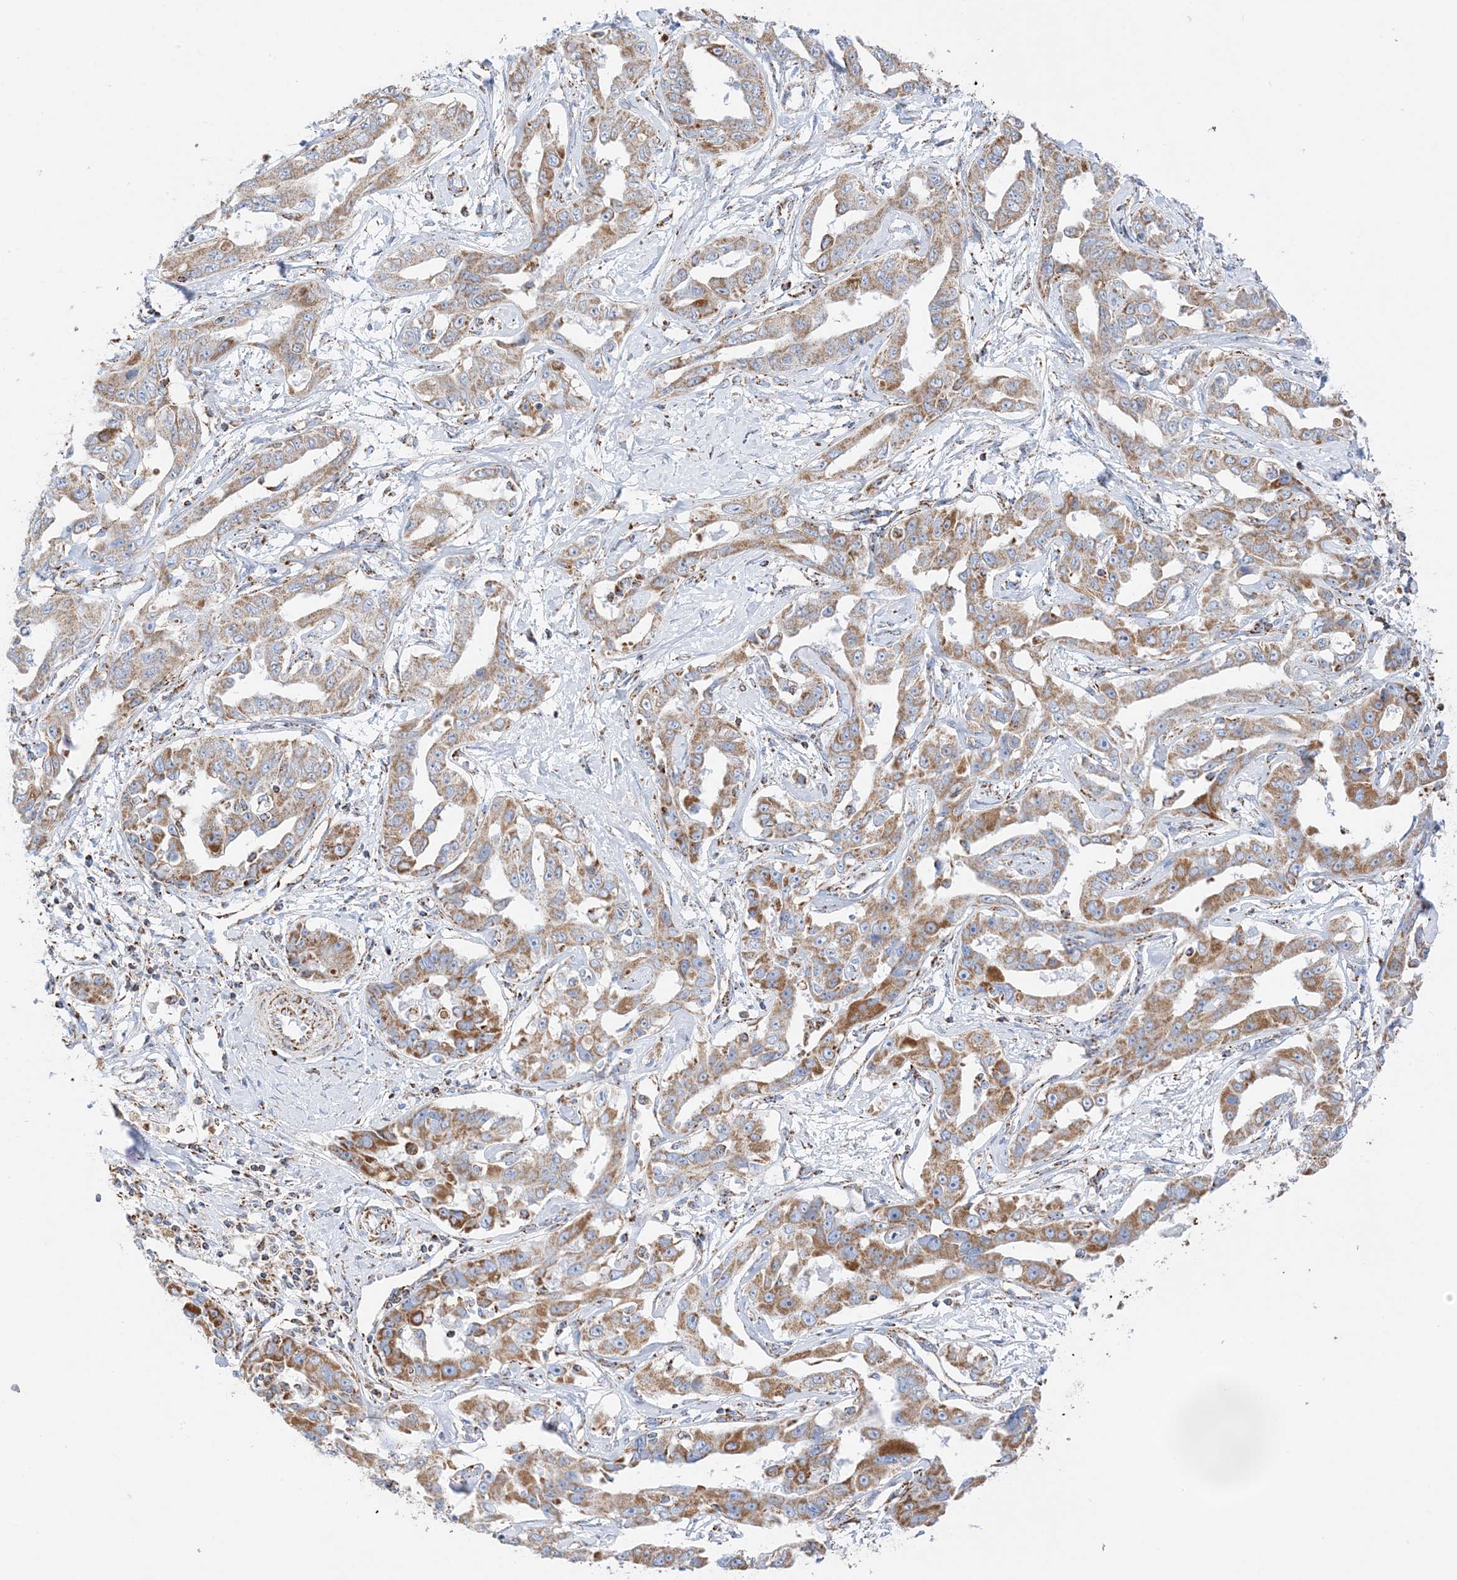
{"staining": {"intensity": "moderate", "quantity": ">75%", "location": "cytoplasmic/membranous"}, "tissue": "liver cancer", "cell_type": "Tumor cells", "image_type": "cancer", "snomed": [{"axis": "morphology", "description": "Cholangiocarcinoma"}, {"axis": "topography", "description": "Liver"}], "caption": "Liver cancer (cholangiocarcinoma) stained for a protein (brown) reveals moderate cytoplasmic/membranous positive expression in about >75% of tumor cells.", "gene": "CAPN13", "patient": {"sex": "male", "age": 59}}